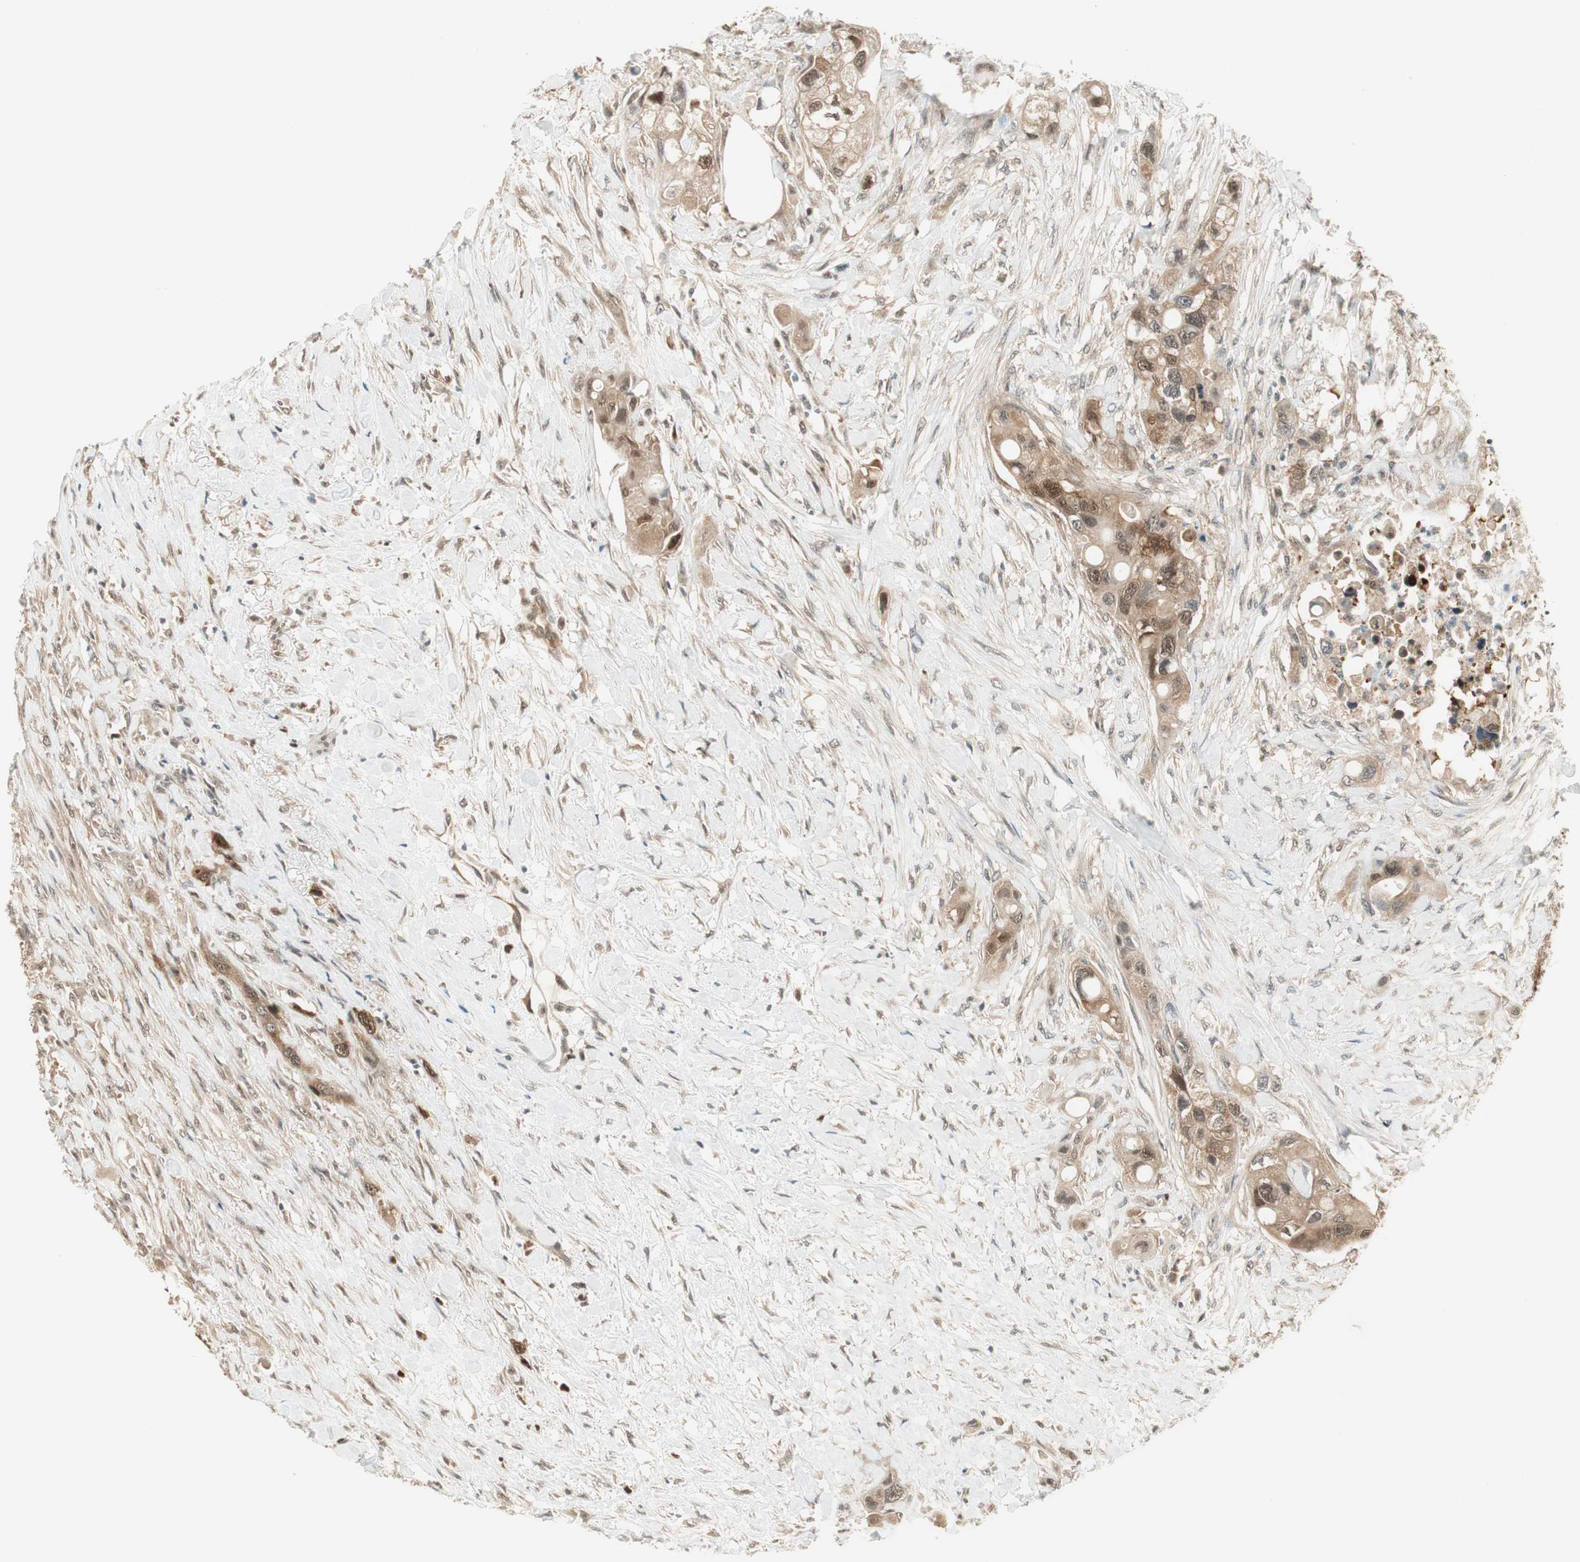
{"staining": {"intensity": "moderate", "quantity": "<25%", "location": "cytoplasmic/membranous,nuclear"}, "tissue": "colorectal cancer", "cell_type": "Tumor cells", "image_type": "cancer", "snomed": [{"axis": "morphology", "description": "Adenocarcinoma, NOS"}, {"axis": "topography", "description": "Colon"}], "caption": "Brown immunohistochemical staining in human adenocarcinoma (colorectal) shows moderate cytoplasmic/membranous and nuclear expression in about <25% of tumor cells. The protein is shown in brown color, while the nuclei are stained blue.", "gene": "IPO5", "patient": {"sex": "female", "age": 57}}